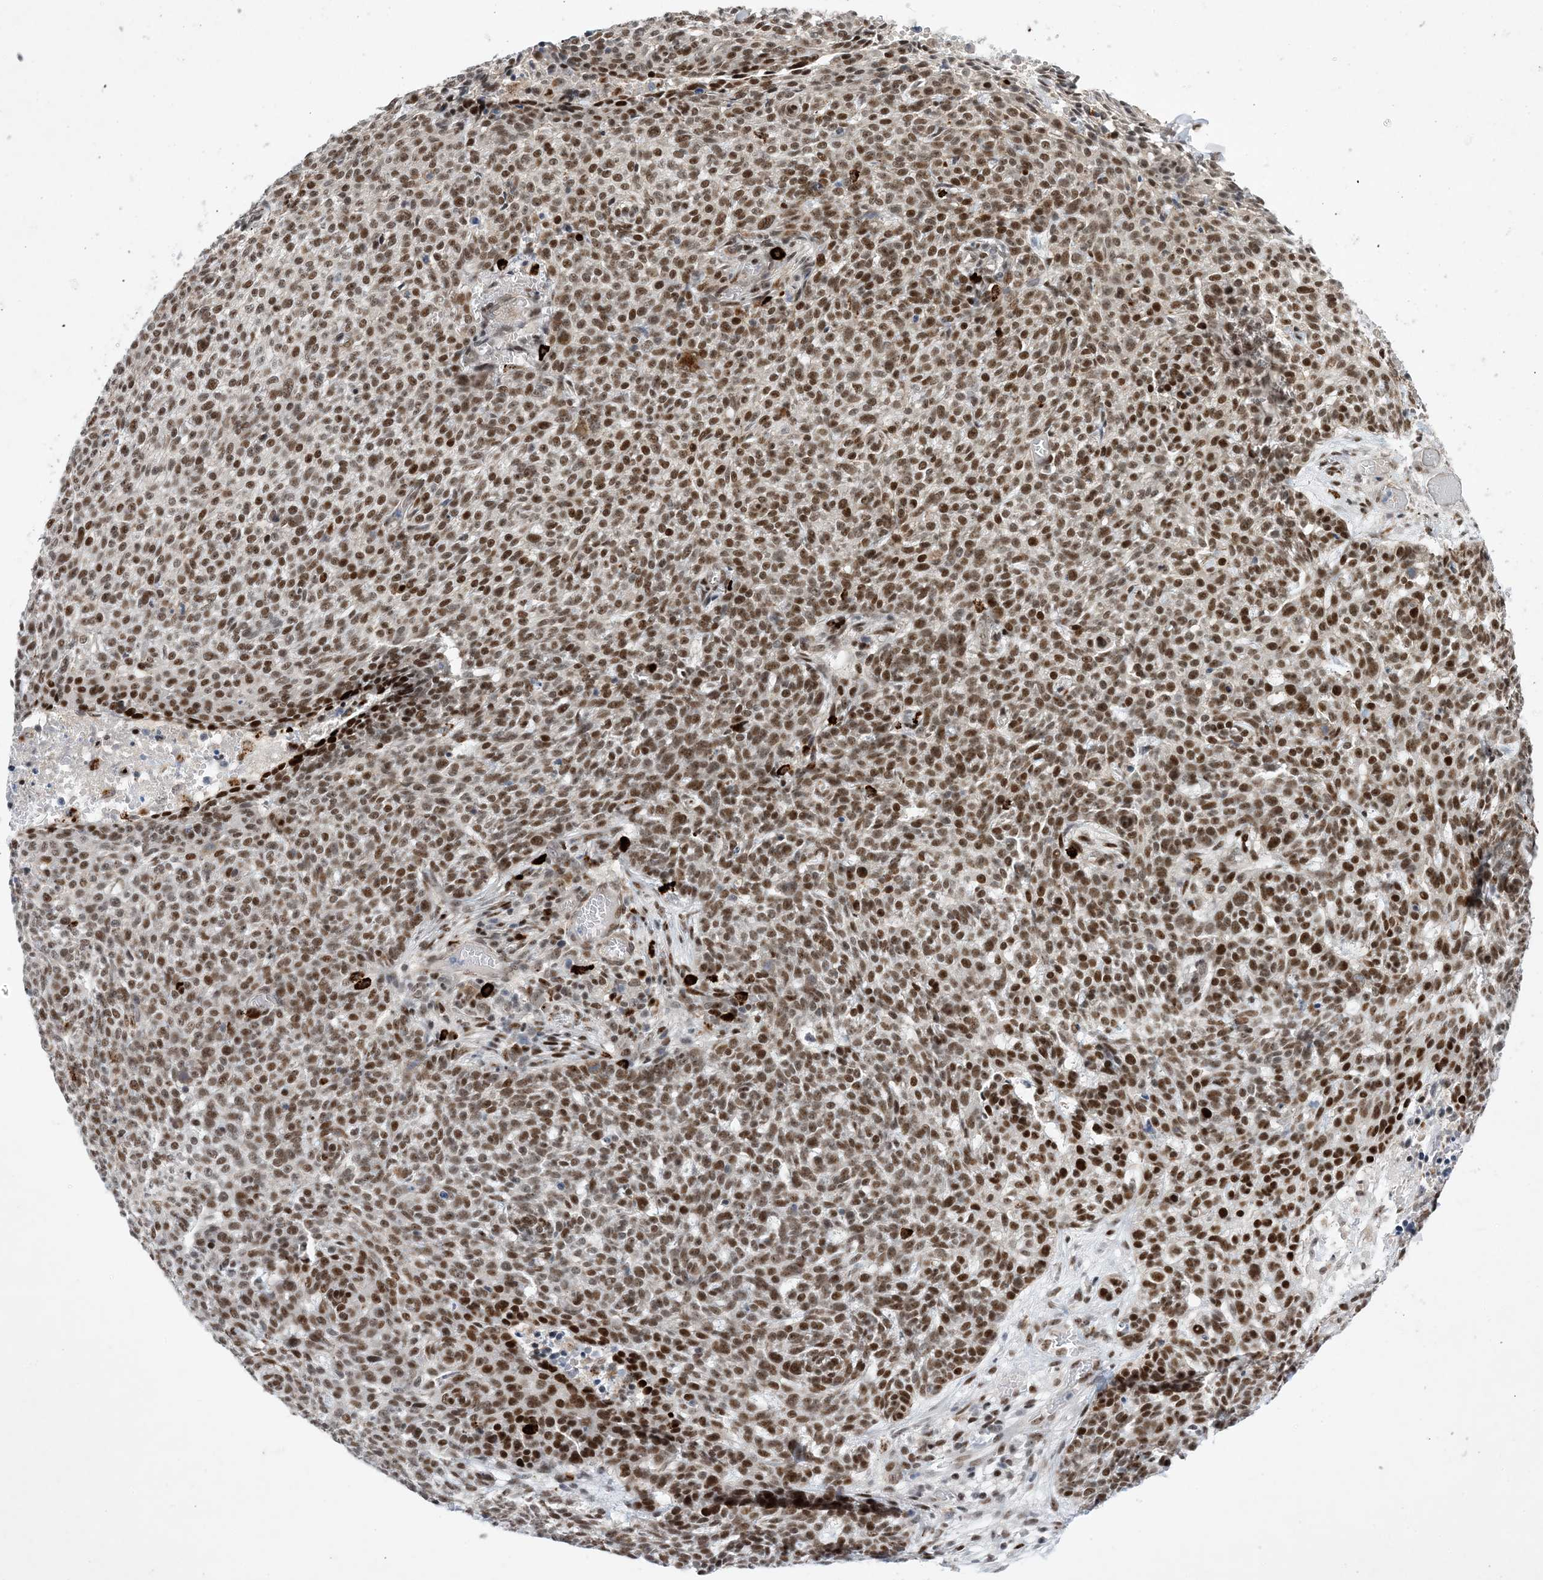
{"staining": {"intensity": "moderate", "quantity": ">75%", "location": "nuclear"}, "tissue": "skin cancer", "cell_type": "Tumor cells", "image_type": "cancer", "snomed": [{"axis": "morphology", "description": "Basal cell carcinoma"}, {"axis": "topography", "description": "Skin"}], "caption": "Human basal cell carcinoma (skin) stained for a protein (brown) displays moderate nuclear positive positivity in approximately >75% of tumor cells.", "gene": "TSPYL1", "patient": {"sex": "male", "age": 85}}